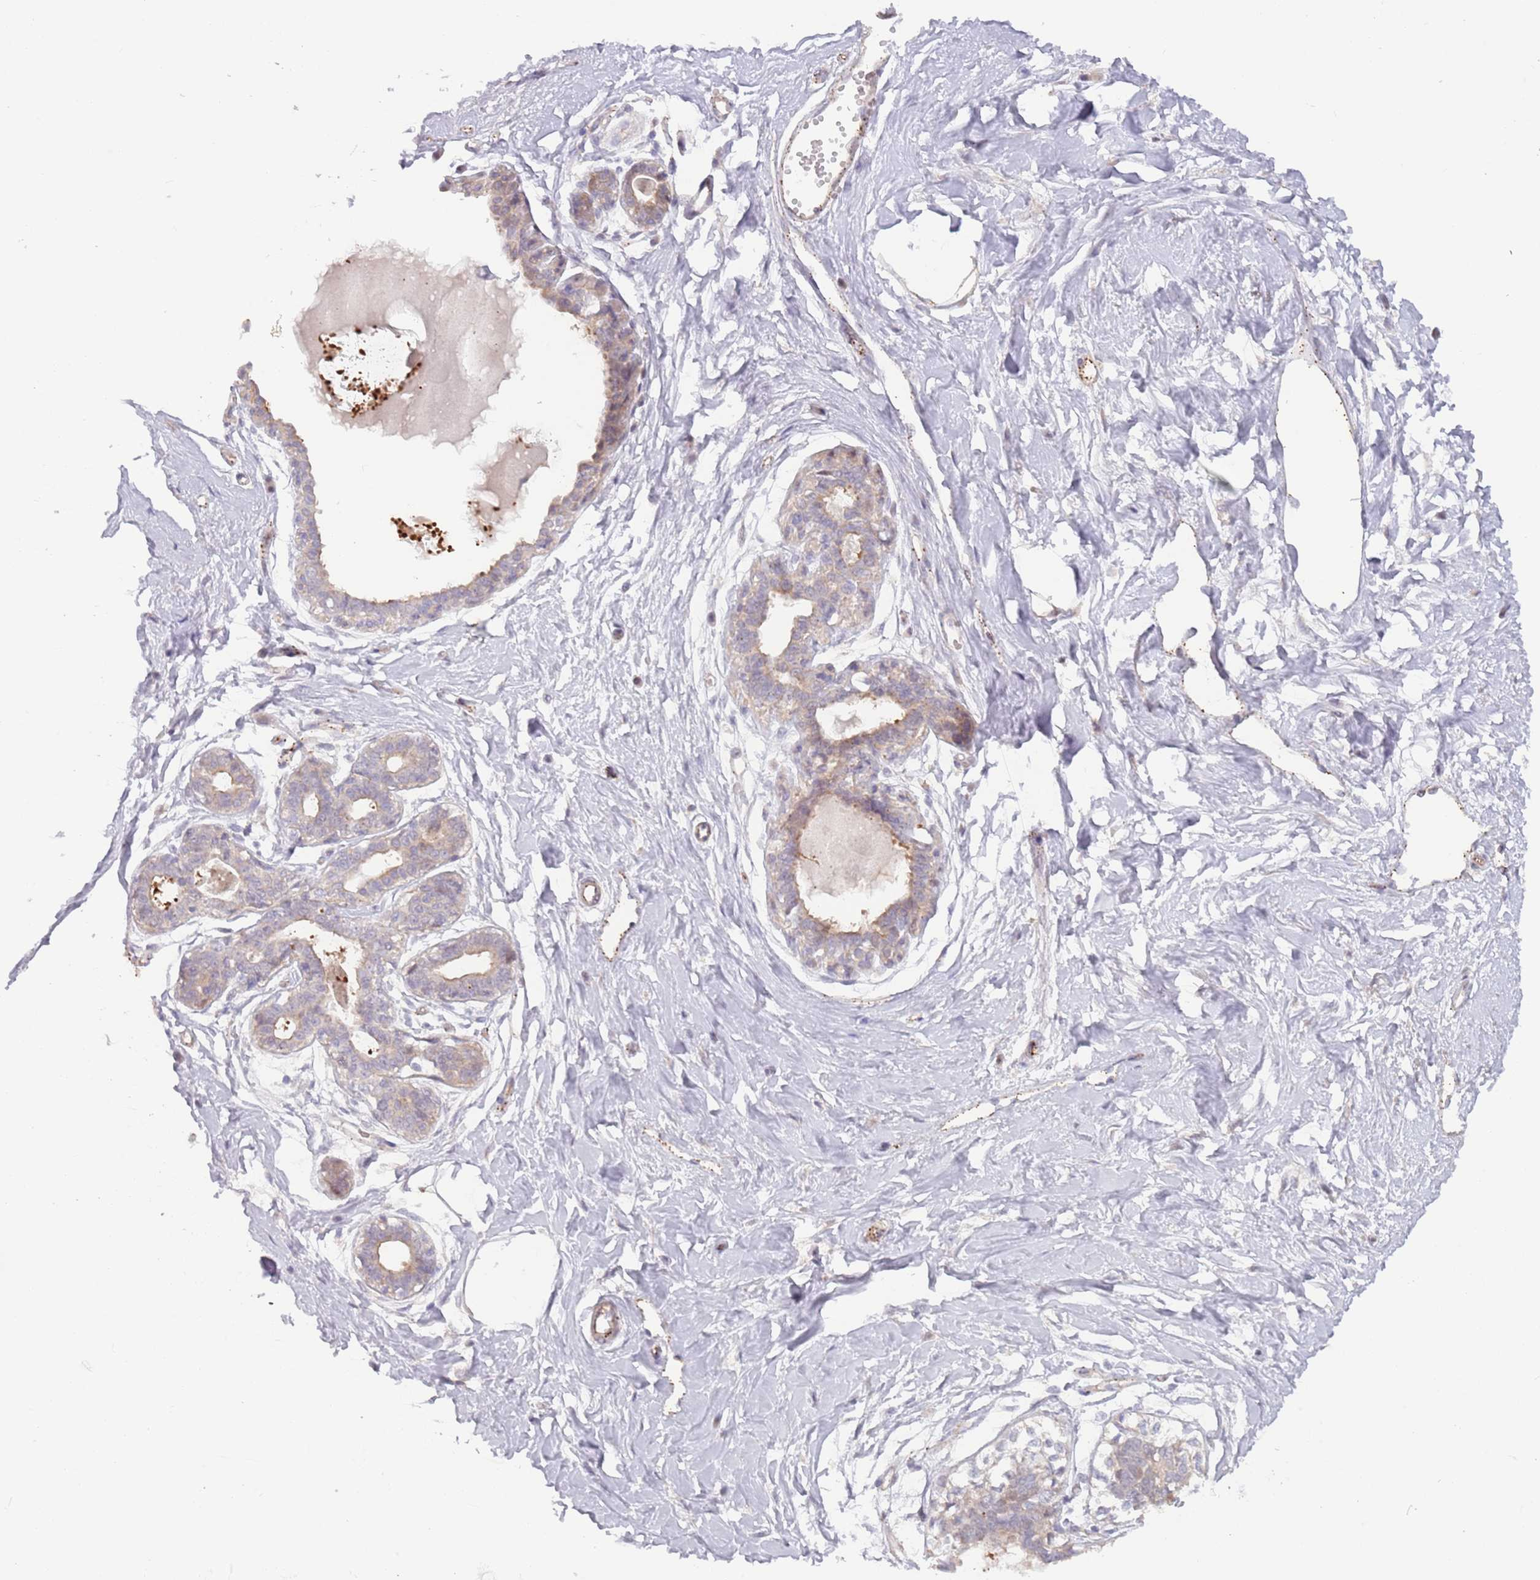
{"staining": {"intensity": "negative", "quantity": "none", "location": "none"}, "tissue": "breast", "cell_type": "Adipocytes", "image_type": "normal", "snomed": [{"axis": "morphology", "description": "Normal tissue, NOS"}, {"axis": "topography", "description": "Breast"}], "caption": "This is an immunohistochemistry photomicrograph of unremarkable human breast. There is no staining in adipocytes.", "gene": "LDHD", "patient": {"sex": "female", "age": 45}}